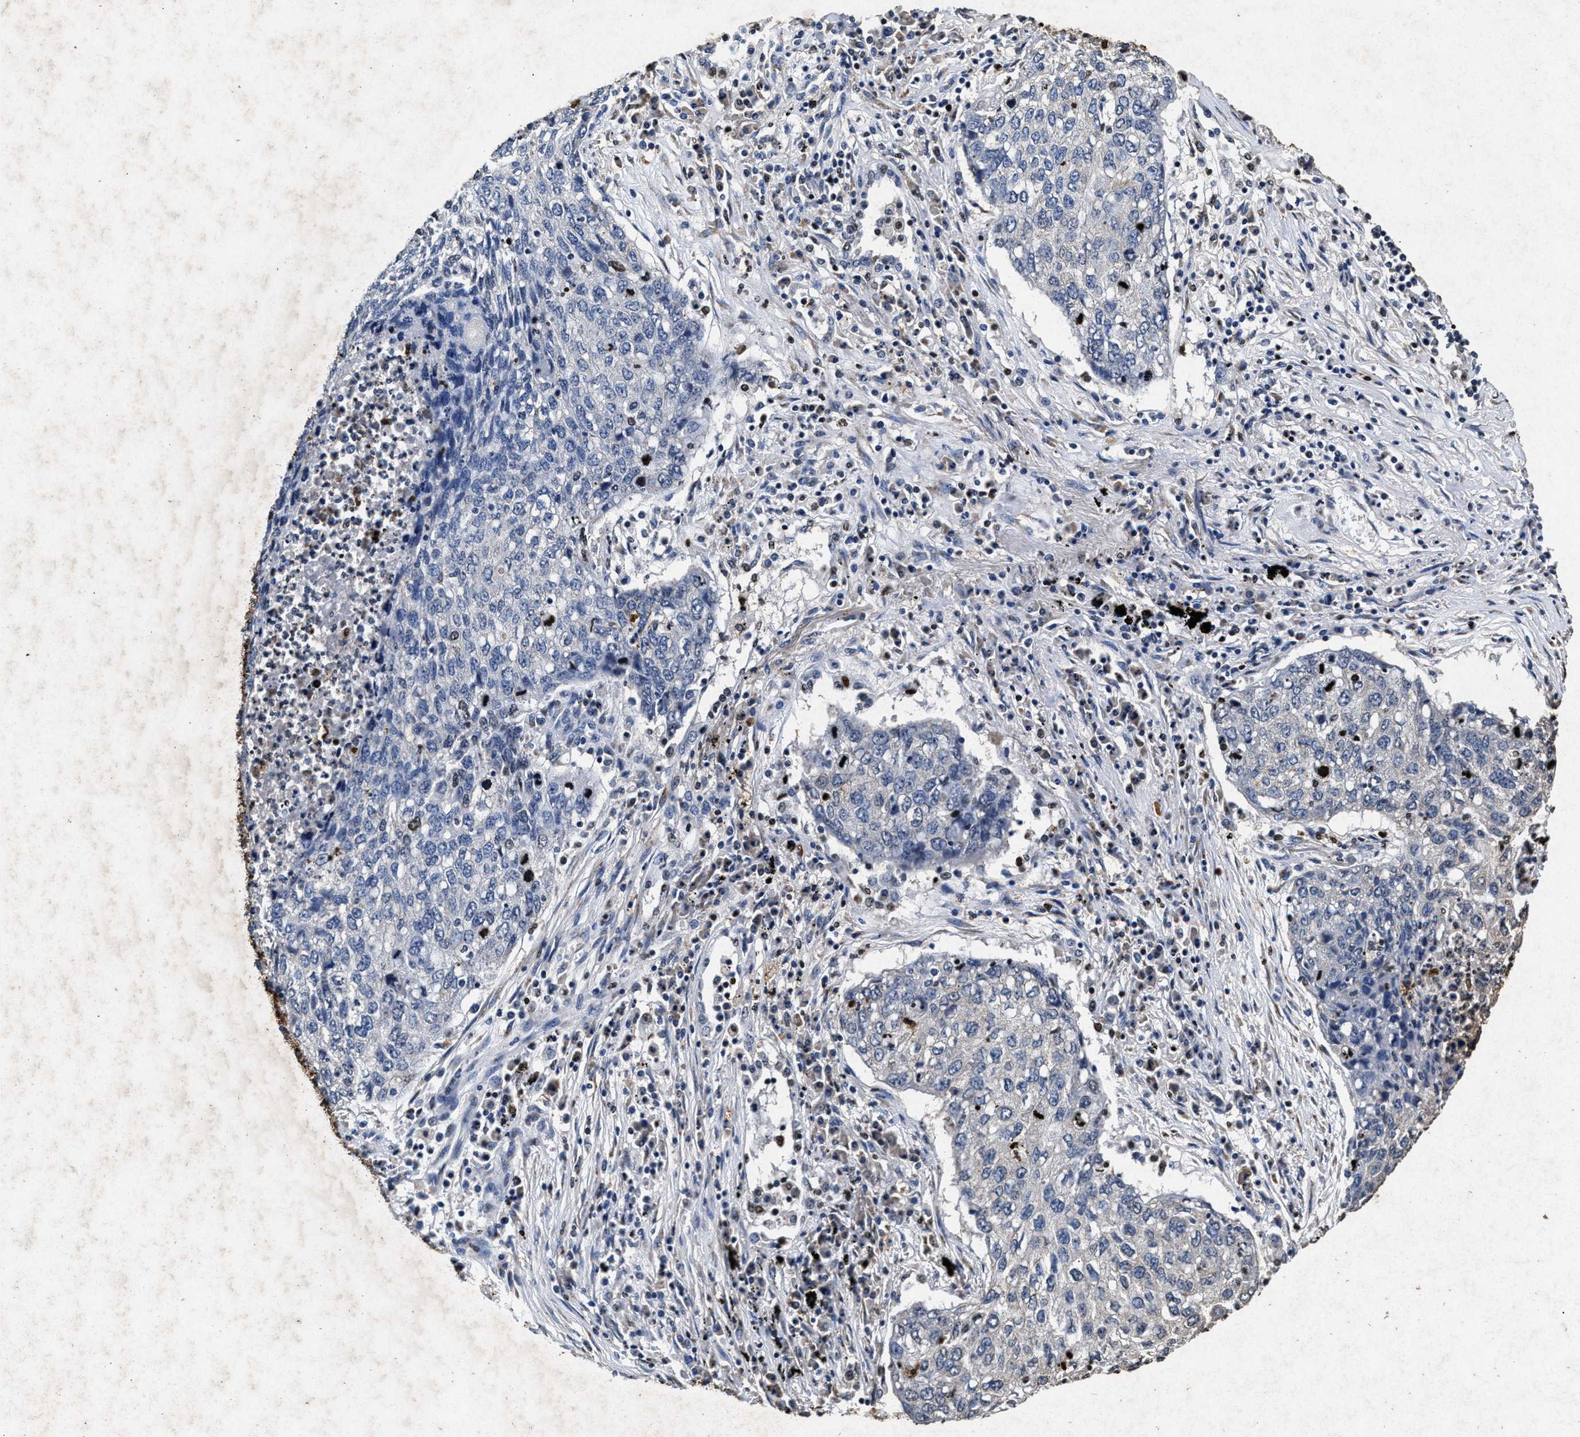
{"staining": {"intensity": "negative", "quantity": "none", "location": "none"}, "tissue": "lung cancer", "cell_type": "Tumor cells", "image_type": "cancer", "snomed": [{"axis": "morphology", "description": "Squamous cell carcinoma, NOS"}, {"axis": "topography", "description": "Lung"}], "caption": "Image shows no protein staining in tumor cells of squamous cell carcinoma (lung) tissue.", "gene": "LTB4R2", "patient": {"sex": "female", "age": 63}}